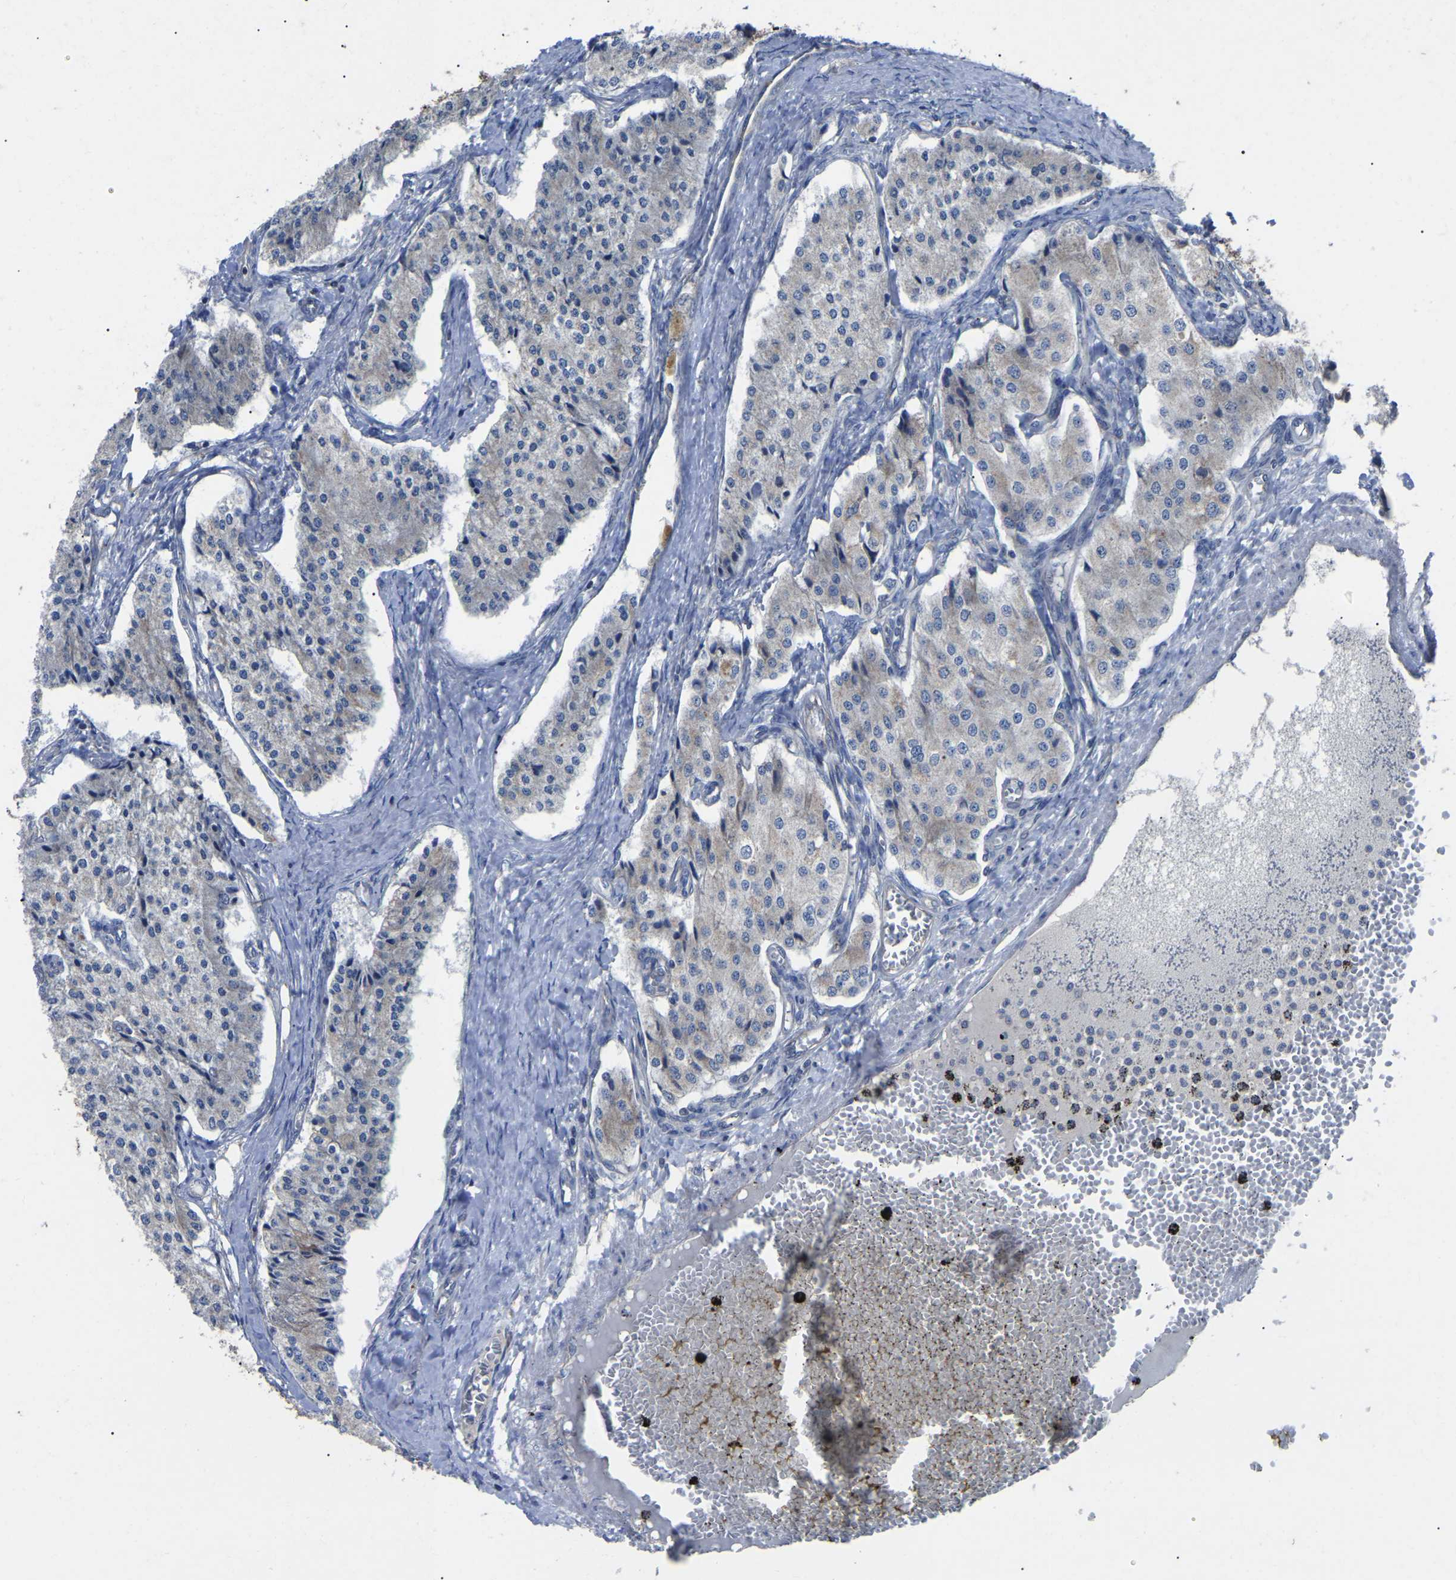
{"staining": {"intensity": "negative", "quantity": "none", "location": "none"}, "tissue": "carcinoid", "cell_type": "Tumor cells", "image_type": "cancer", "snomed": [{"axis": "morphology", "description": "Carcinoid, malignant, NOS"}, {"axis": "topography", "description": "Colon"}], "caption": "There is no significant staining in tumor cells of carcinoid (malignant).", "gene": "NOP53", "patient": {"sex": "female", "age": 52}}